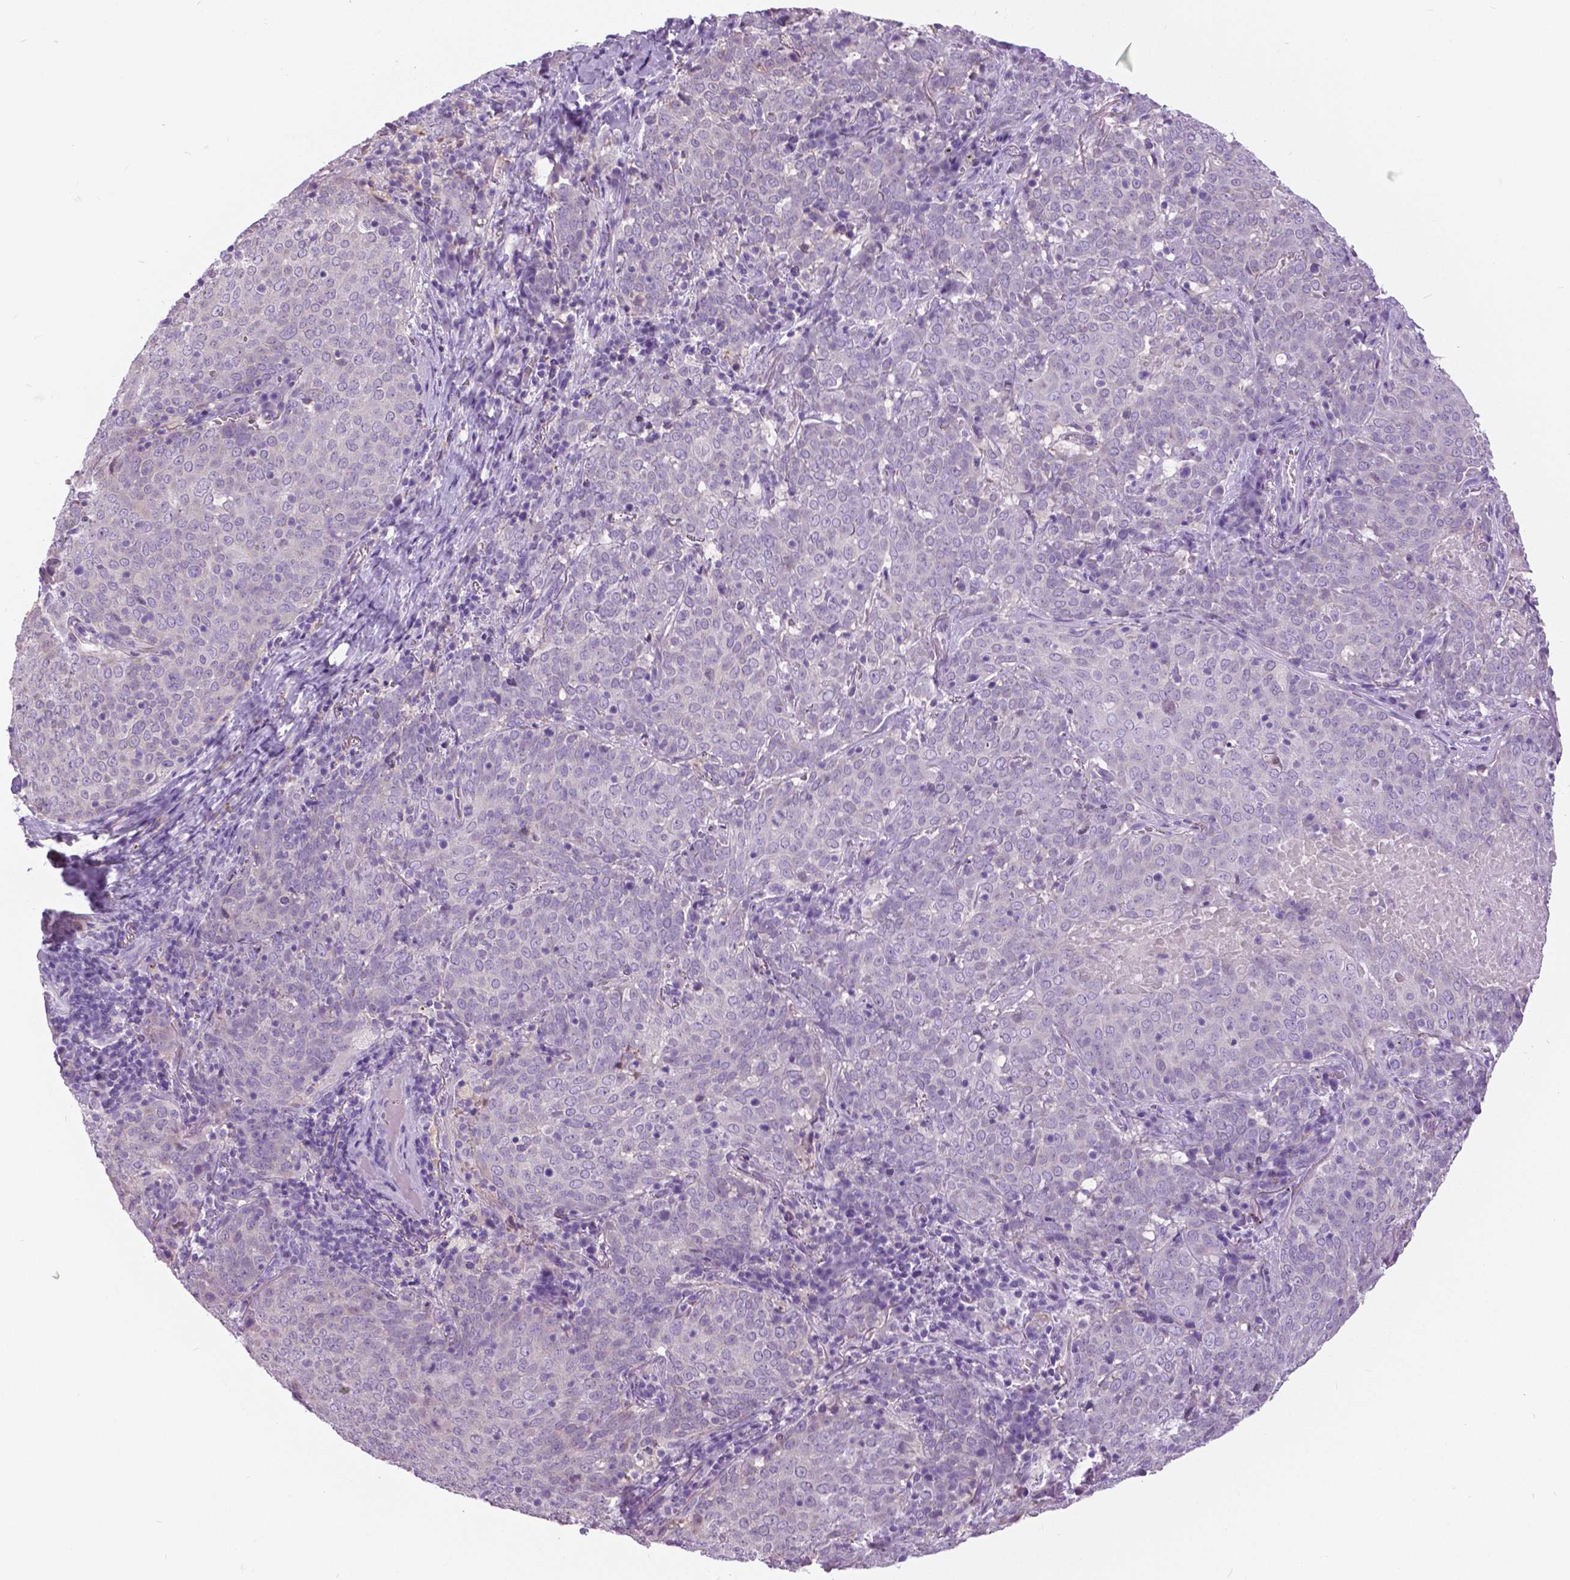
{"staining": {"intensity": "negative", "quantity": "none", "location": "none"}, "tissue": "lung cancer", "cell_type": "Tumor cells", "image_type": "cancer", "snomed": [{"axis": "morphology", "description": "Squamous cell carcinoma, NOS"}, {"axis": "topography", "description": "Lung"}], "caption": "The photomicrograph reveals no significant staining in tumor cells of lung squamous cell carcinoma.", "gene": "TP53TG5", "patient": {"sex": "male", "age": 82}}